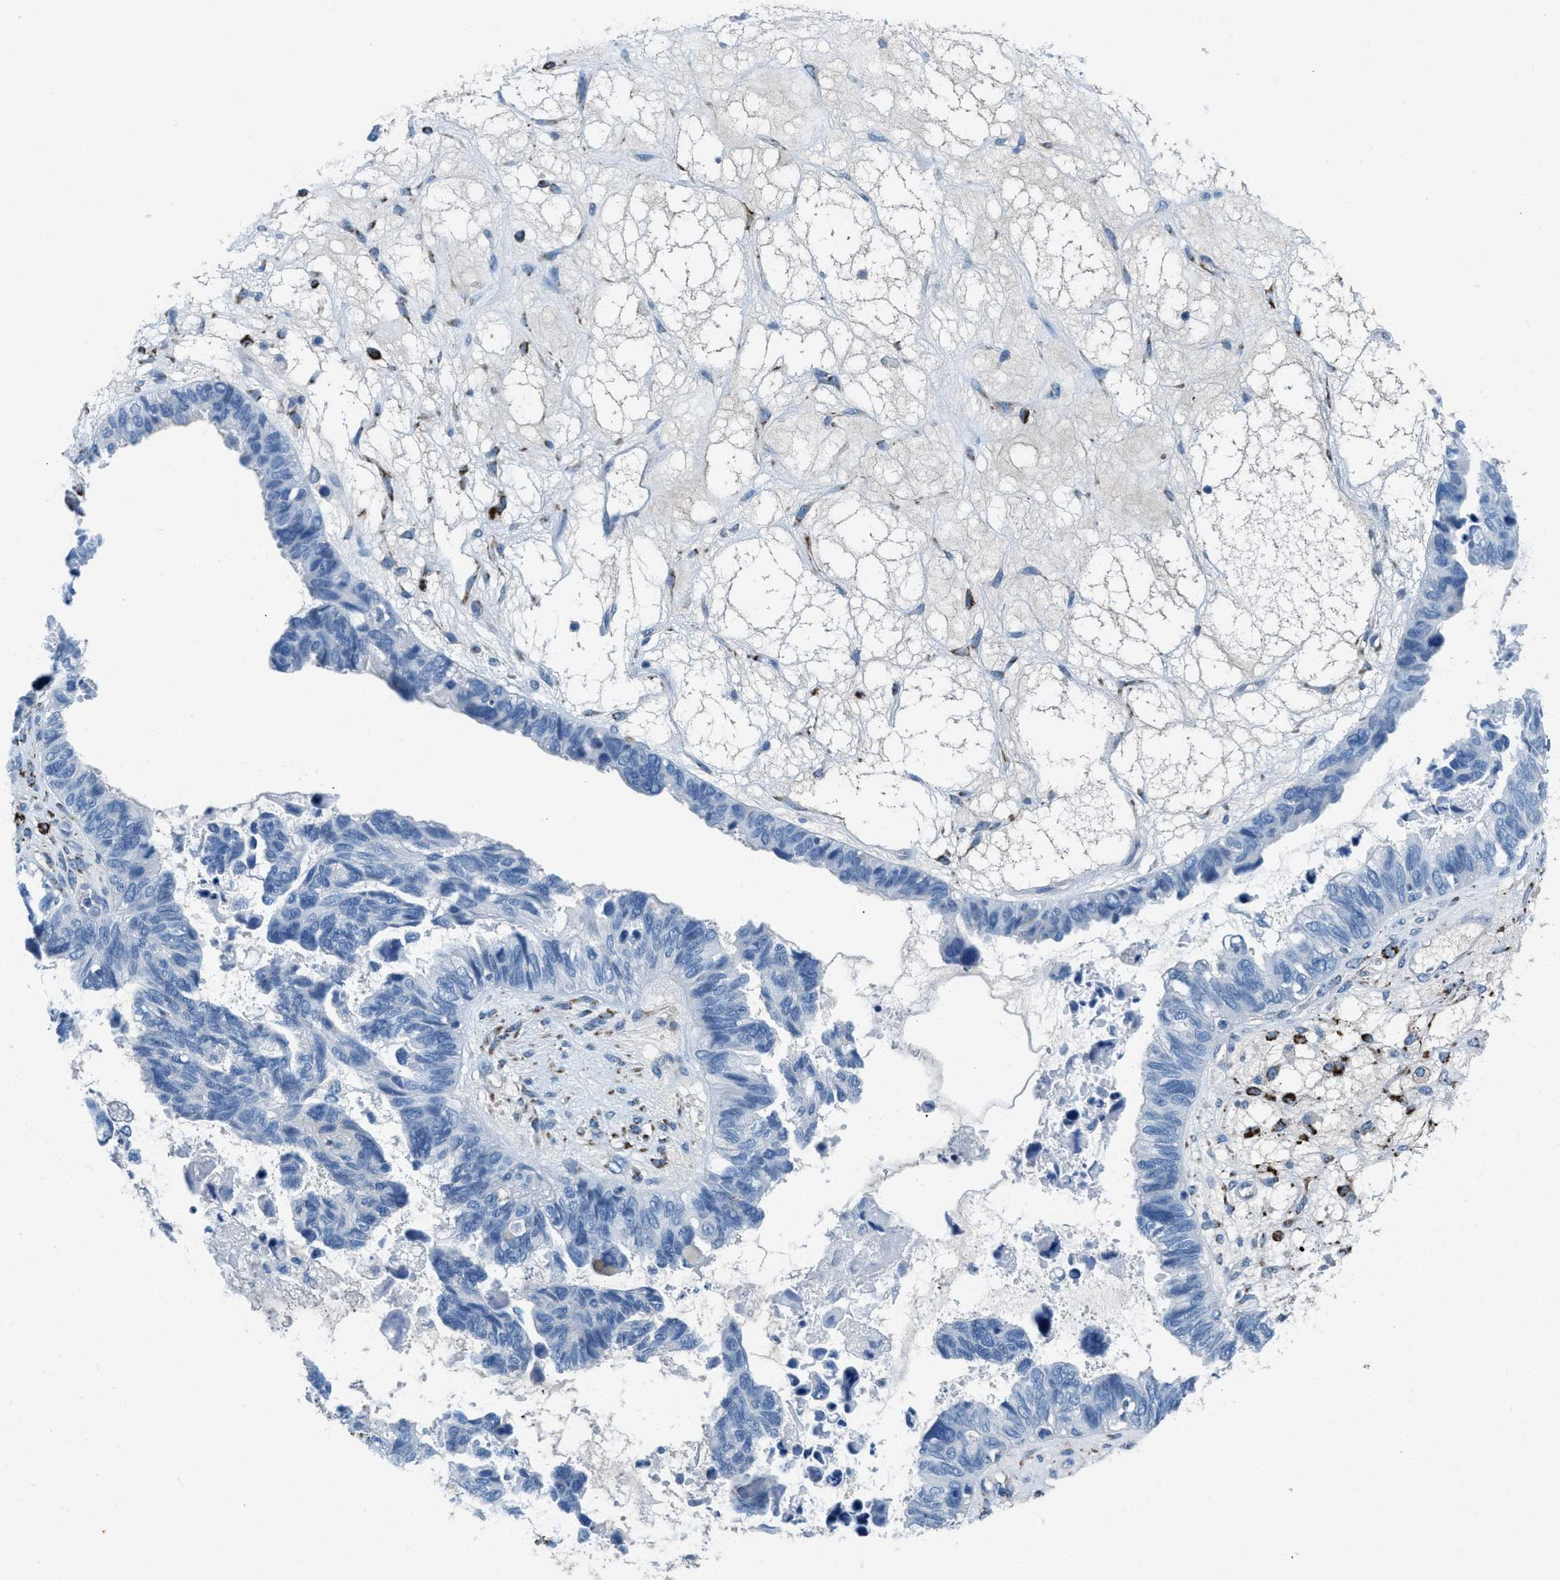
{"staining": {"intensity": "negative", "quantity": "none", "location": "none"}, "tissue": "ovarian cancer", "cell_type": "Tumor cells", "image_type": "cancer", "snomed": [{"axis": "morphology", "description": "Cystadenocarcinoma, serous, NOS"}, {"axis": "topography", "description": "Ovary"}], "caption": "There is no significant positivity in tumor cells of ovarian serous cystadenocarcinoma.", "gene": "MGARP", "patient": {"sex": "female", "age": 79}}